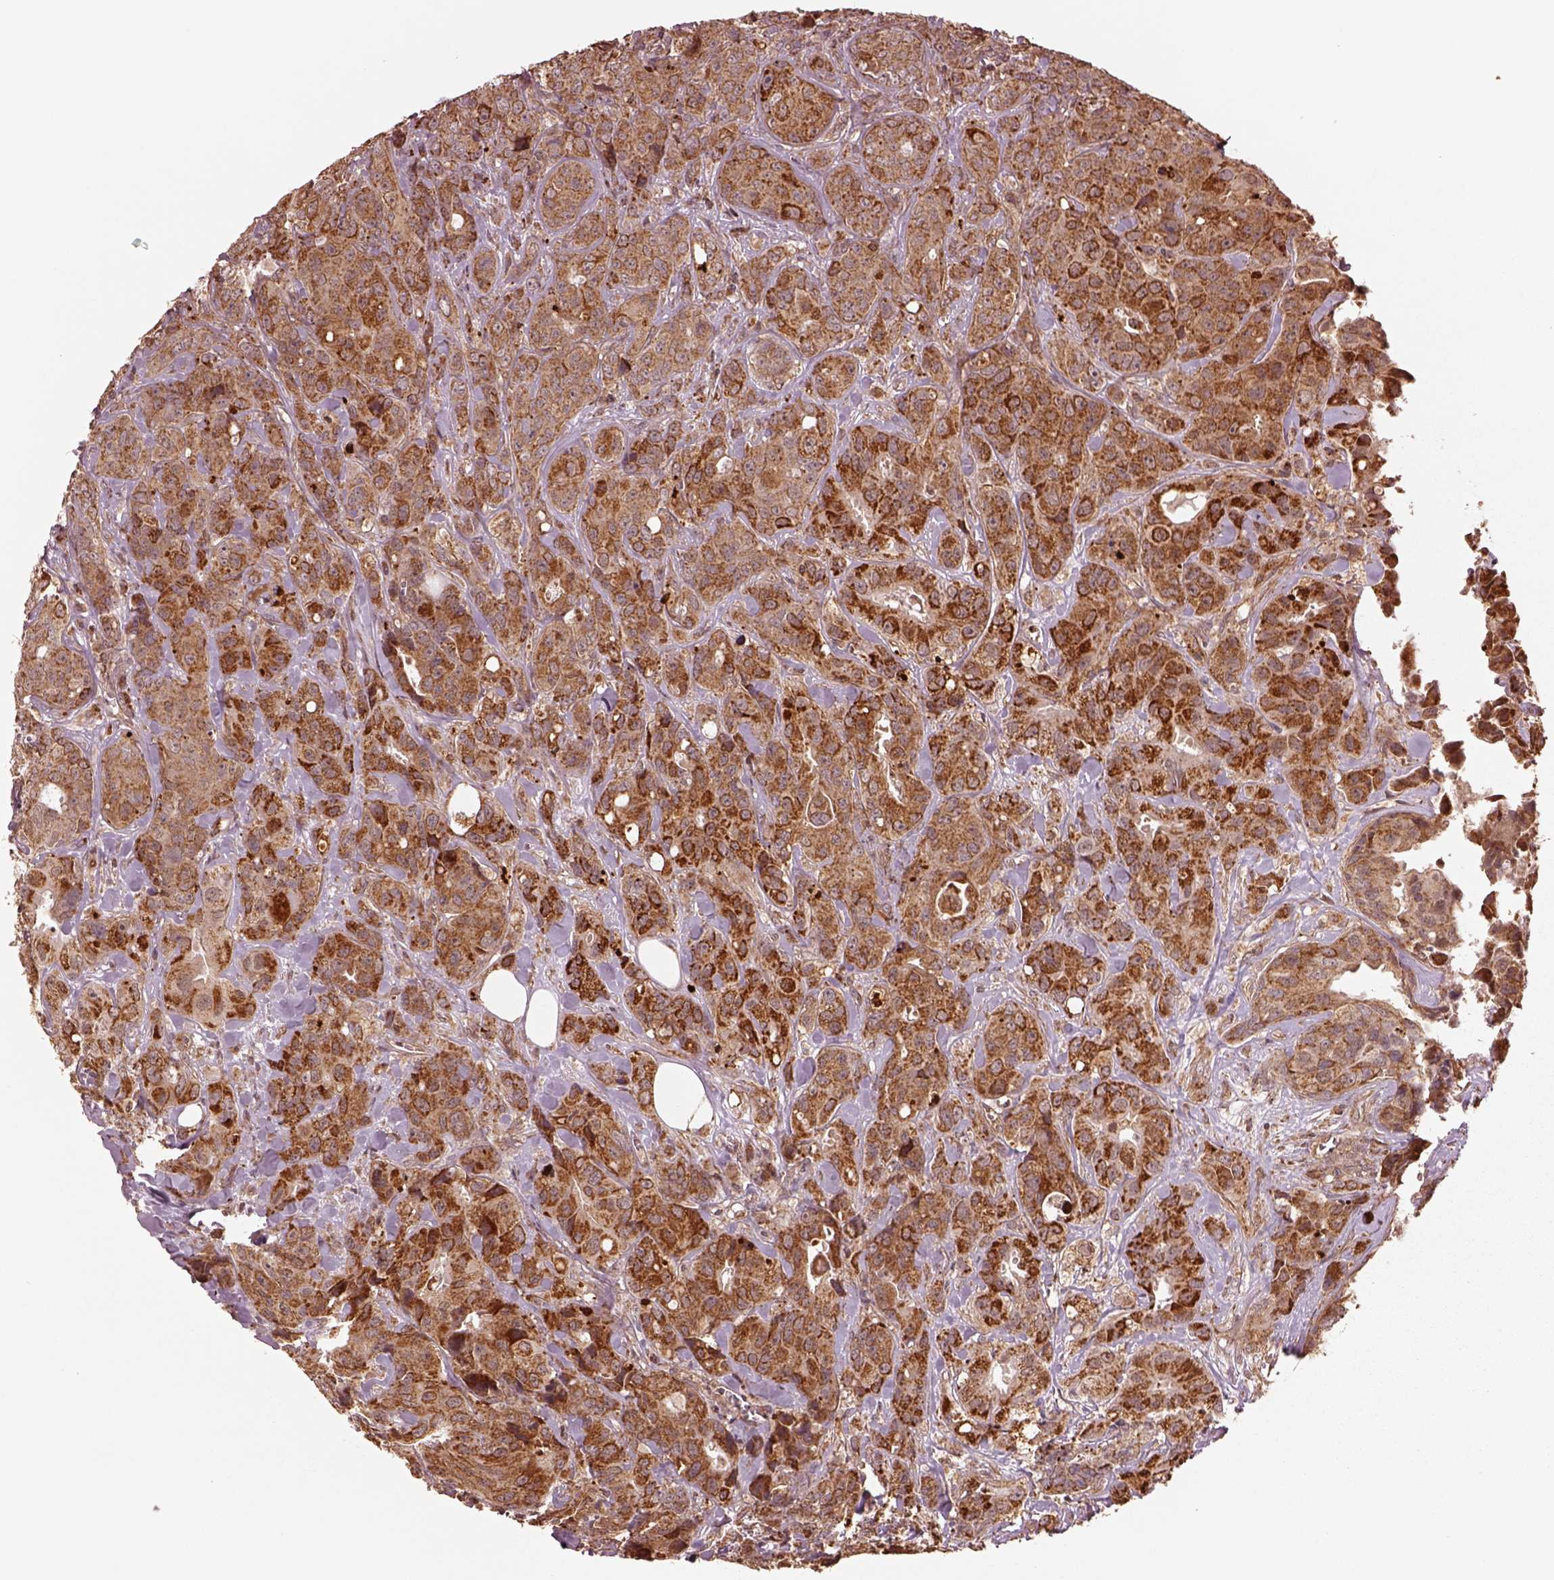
{"staining": {"intensity": "moderate", "quantity": ">75%", "location": "cytoplasmic/membranous"}, "tissue": "breast cancer", "cell_type": "Tumor cells", "image_type": "cancer", "snomed": [{"axis": "morphology", "description": "Duct carcinoma"}, {"axis": "topography", "description": "Breast"}], "caption": "Breast intraductal carcinoma stained with immunohistochemistry (IHC) reveals moderate cytoplasmic/membranous staining in approximately >75% of tumor cells.", "gene": "SEL1L3", "patient": {"sex": "female", "age": 43}}